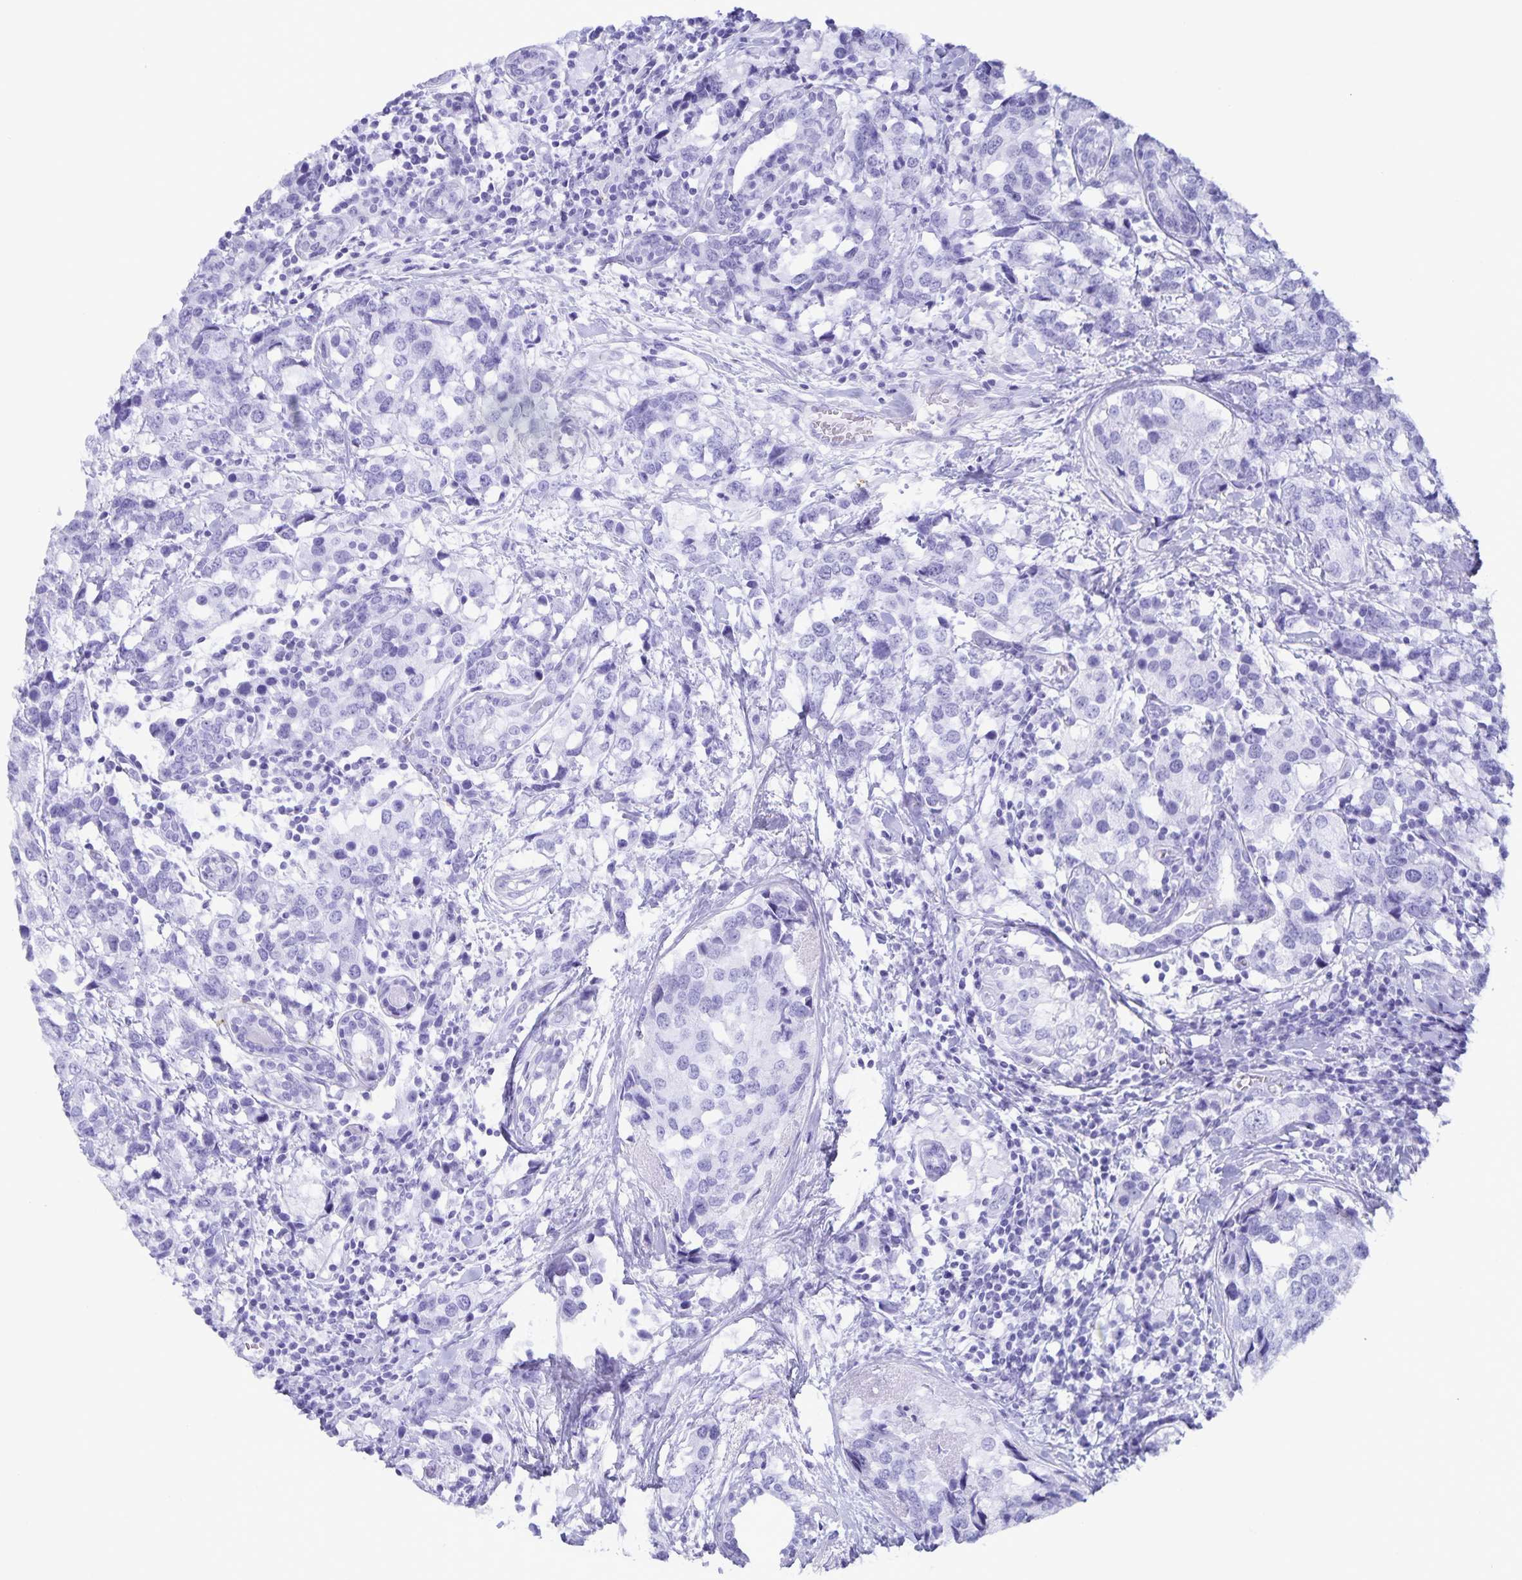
{"staining": {"intensity": "negative", "quantity": "none", "location": "none"}, "tissue": "breast cancer", "cell_type": "Tumor cells", "image_type": "cancer", "snomed": [{"axis": "morphology", "description": "Lobular carcinoma"}, {"axis": "topography", "description": "Breast"}], "caption": "IHC of human lobular carcinoma (breast) reveals no expression in tumor cells.", "gene": "AQP4", "patient": {"sex": "female", "age": 59}}